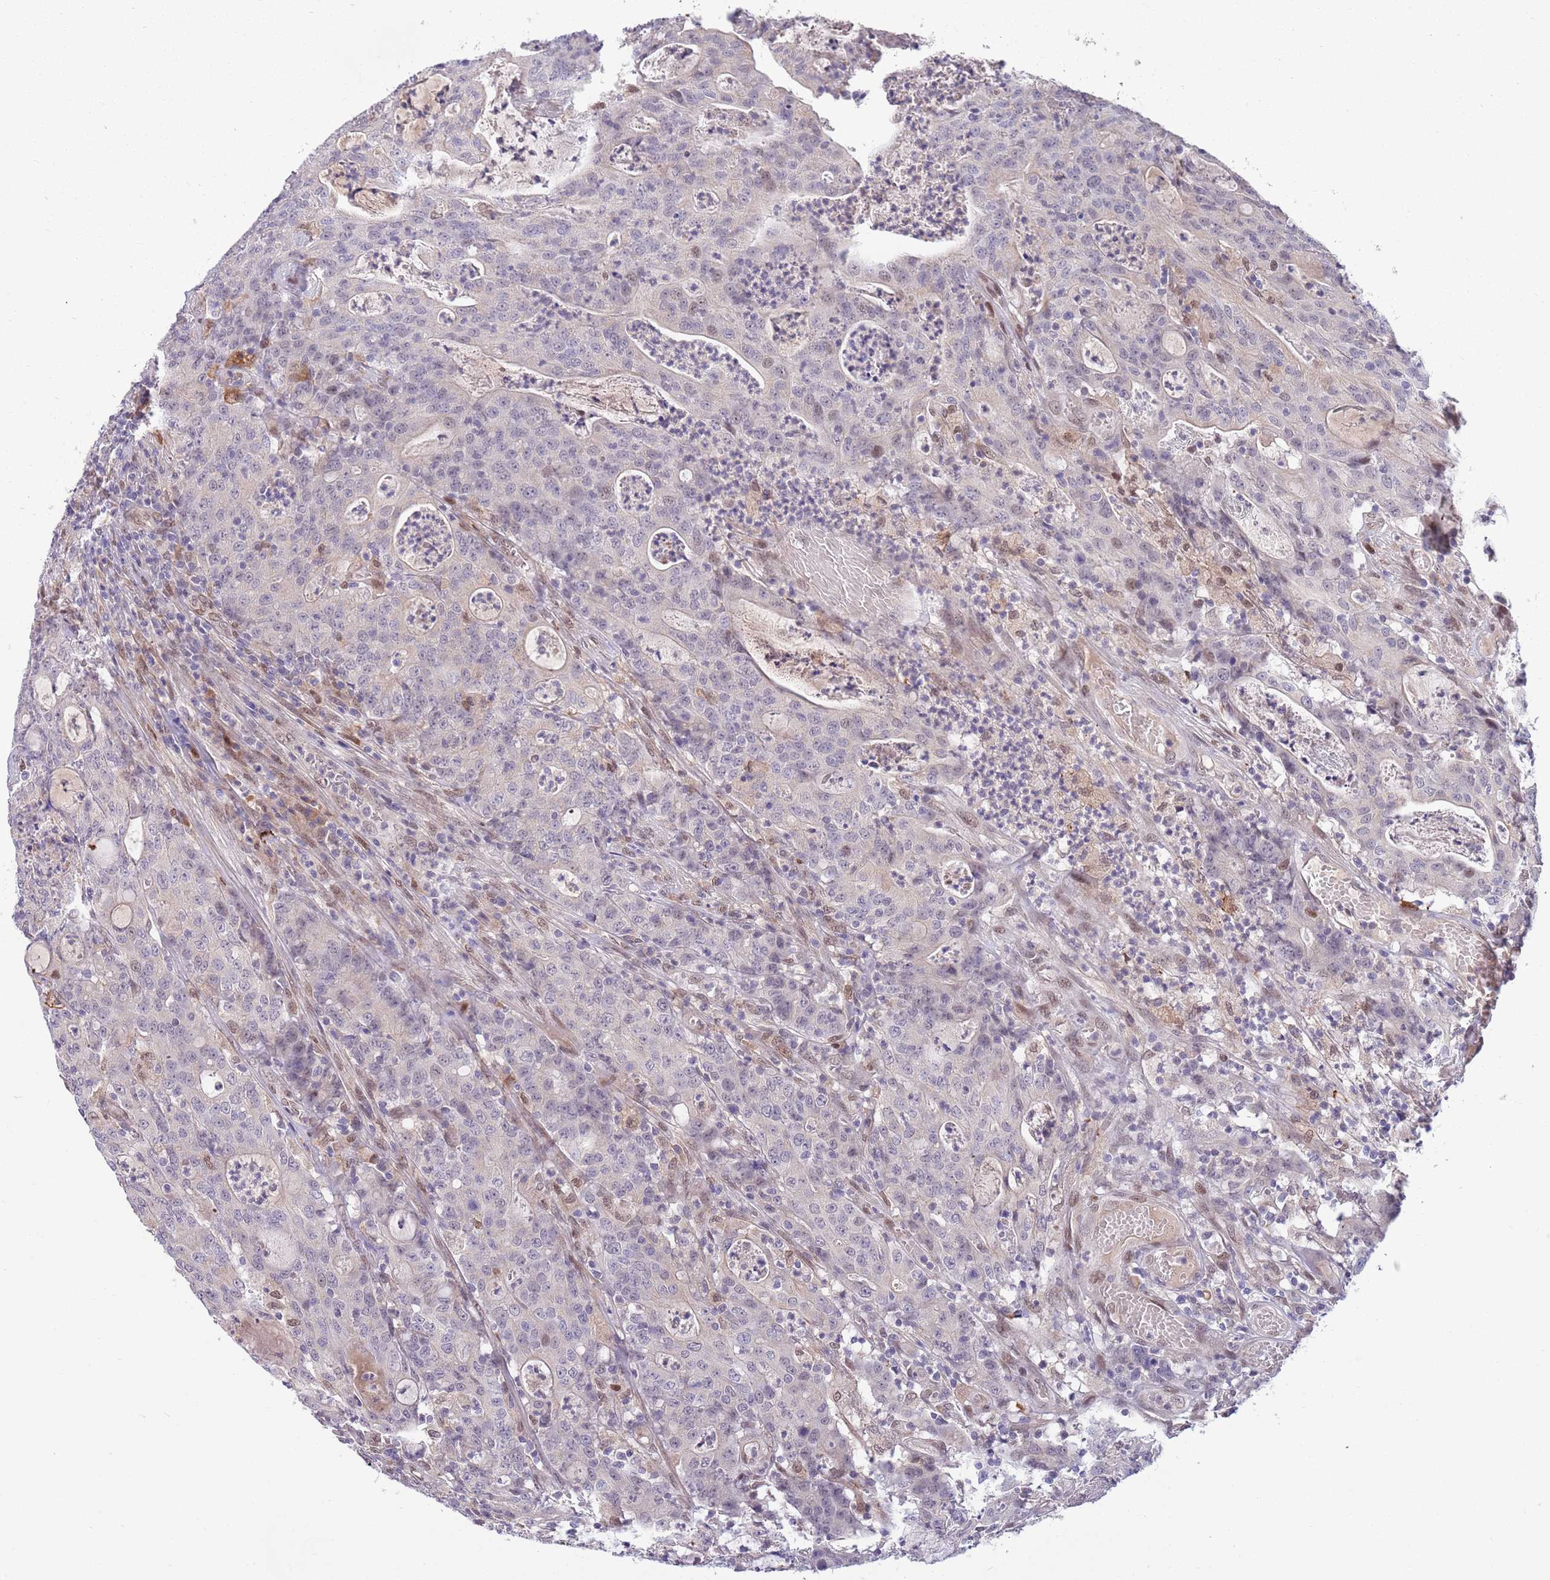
{"staining": {"intensity": "negative", "quantity": "none", "location": "none"}, "tissue": "colorectal cancer", "cell_type": "Tumor cells", "image_type": "cancer", "snomed": [{"axis": "morphology", "description": "Adenocarcinoma, NOS"}, {"axis": "topography", "description": "Colon"}], "caption": "High magnification brightfield microscopy of colorectal adenocarcinoma stained with DAB (brown) and counterstained with hematoxylin (blue): tumor cells show no significant staining.", "gene": "NLRP6", "patient": {"sex": "male", "age": 83}}